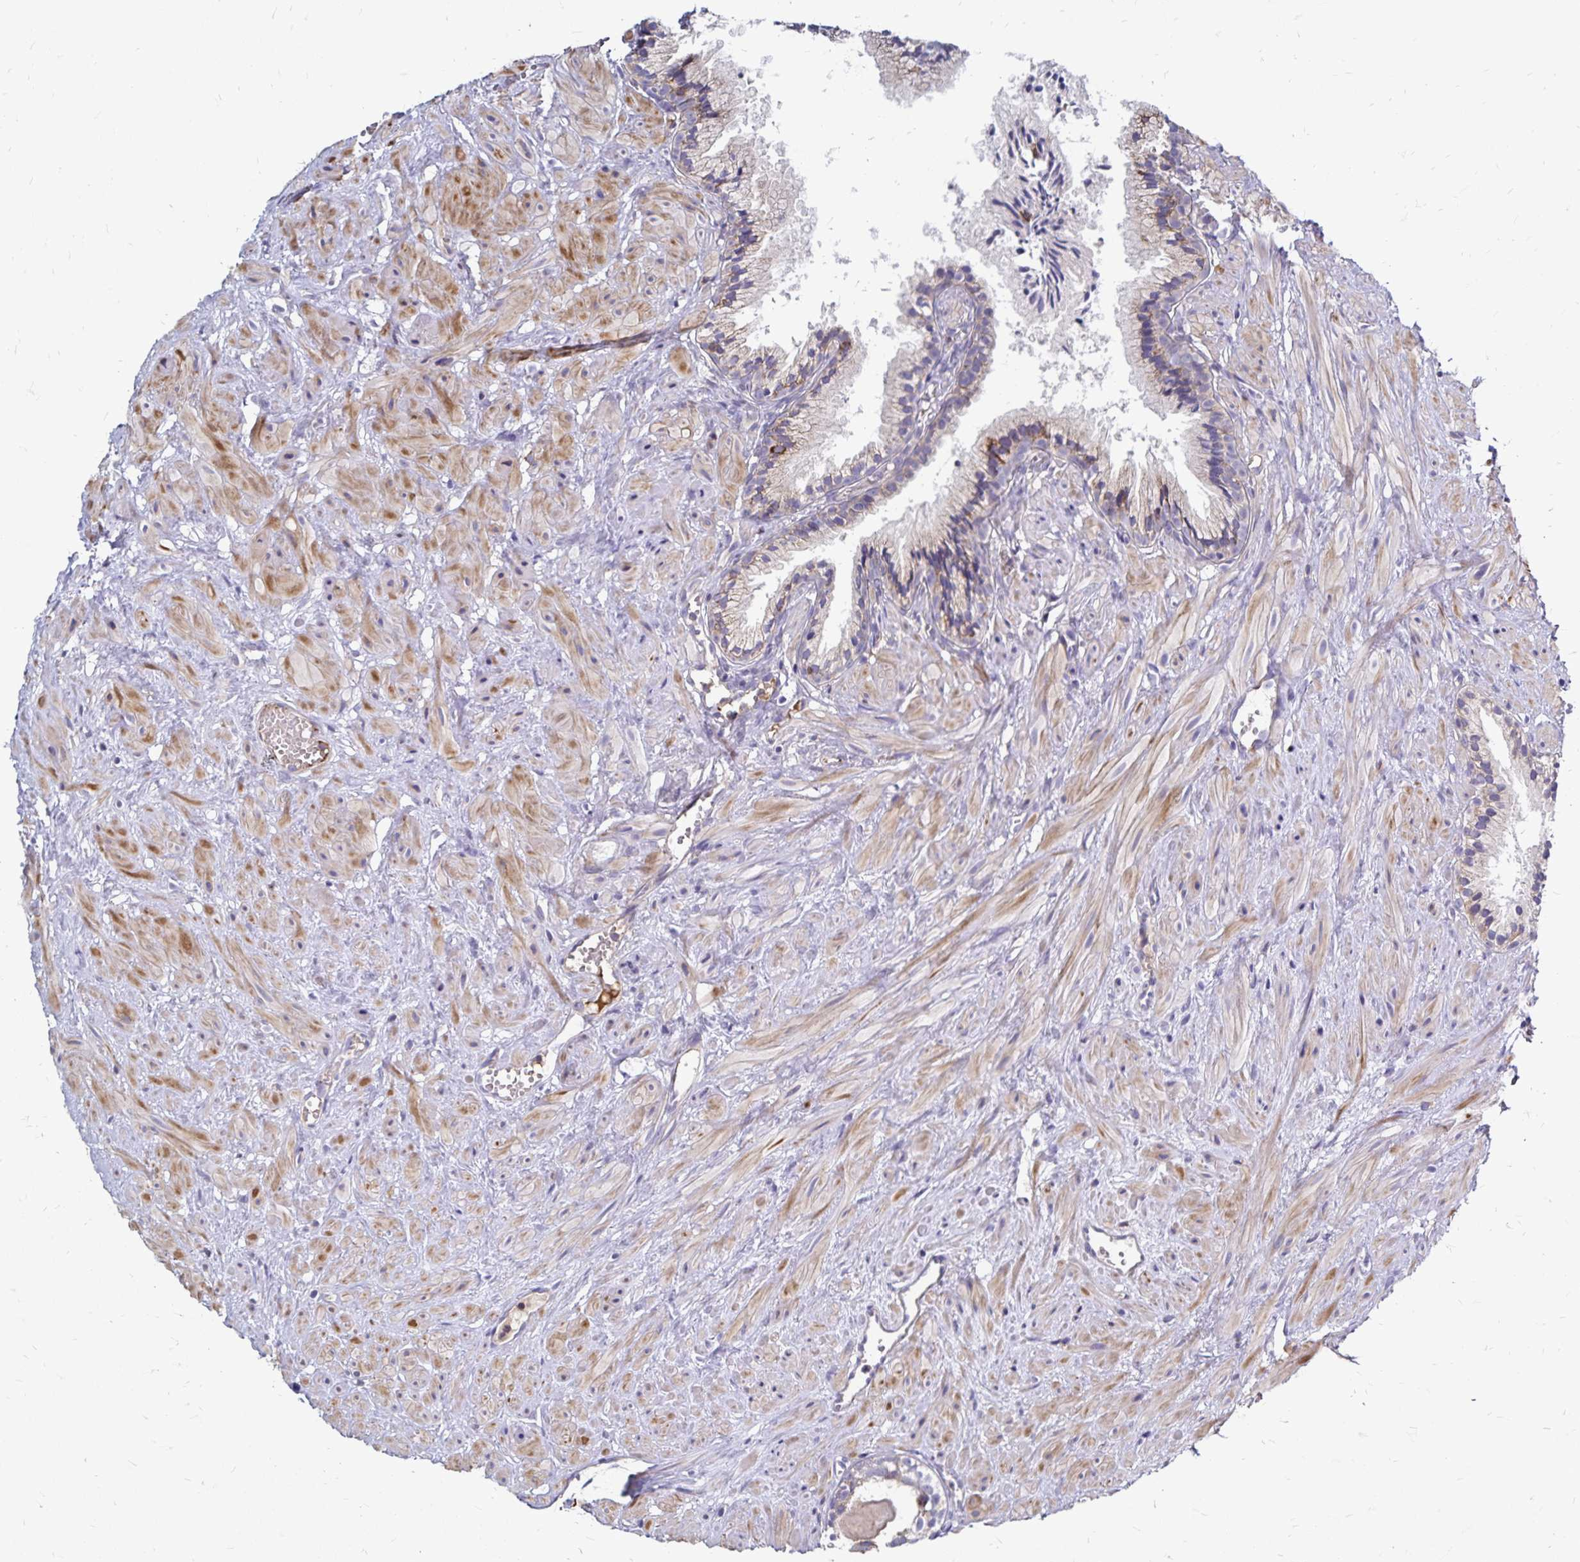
{"staining": {"intensity": "moderate", "quantity": "25%-75%", "location": "cytoplasmic/membranous"}, "tissue": "prostate cancer", "cell_type": "Tumor cells", "image_type": "cancer", "snomed": [{"axis": "morphology", "description": "Adenocarcinoma, High grade"}, {"axis": "topography", "description": "Prostate"}], "caption": "Immunohistochemical staining of prostate adenocarcinoma (high-grade) demonstrates moderate cytoplasmic/membranous protein expression in about 25%-75% of tumor cells. The protein of interest is shown in brown color, while the nuclei are stained blue.", "gene": "NAGPA", "patient": {"sex": "male", "age": 81}}